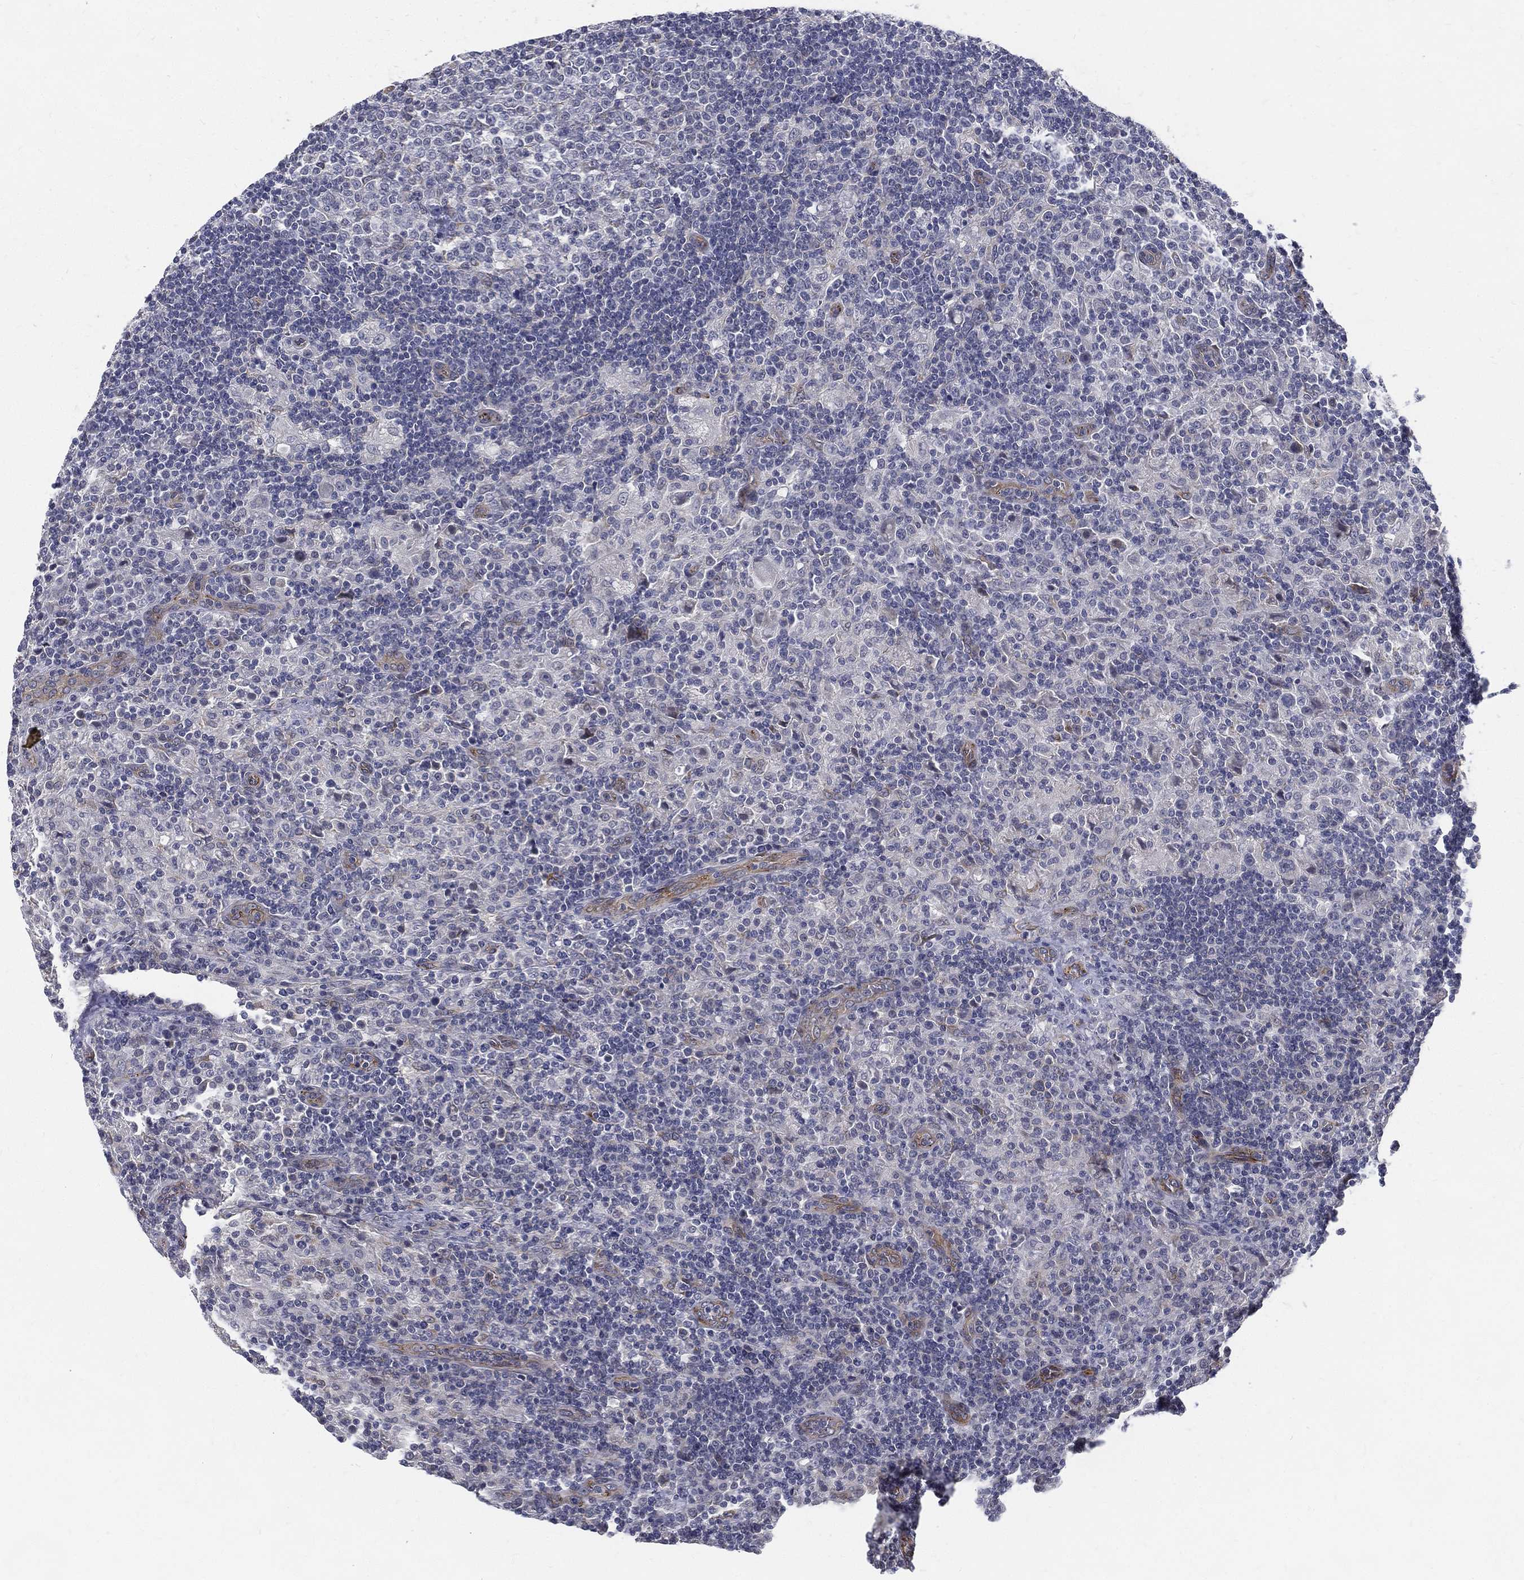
{"staining": {"intensity": "negative", "quantity": "none", "location": "none"}, "tissue": "lymphoma", "cell_type": "Tumor cells", "image_type": "cancer", "snomed": [{"axis": "morphology", "description": "Hodgkin's disease, NOS"}, {"axis": "topography", "description": "Lymph node"}], "caption": "An IHC photomicrograph of lymphoma is shown. There is no staining in tumor cells of lymphoma.", "gene": "LRRC56", "patient": {"sex": "male", "age": 70}}